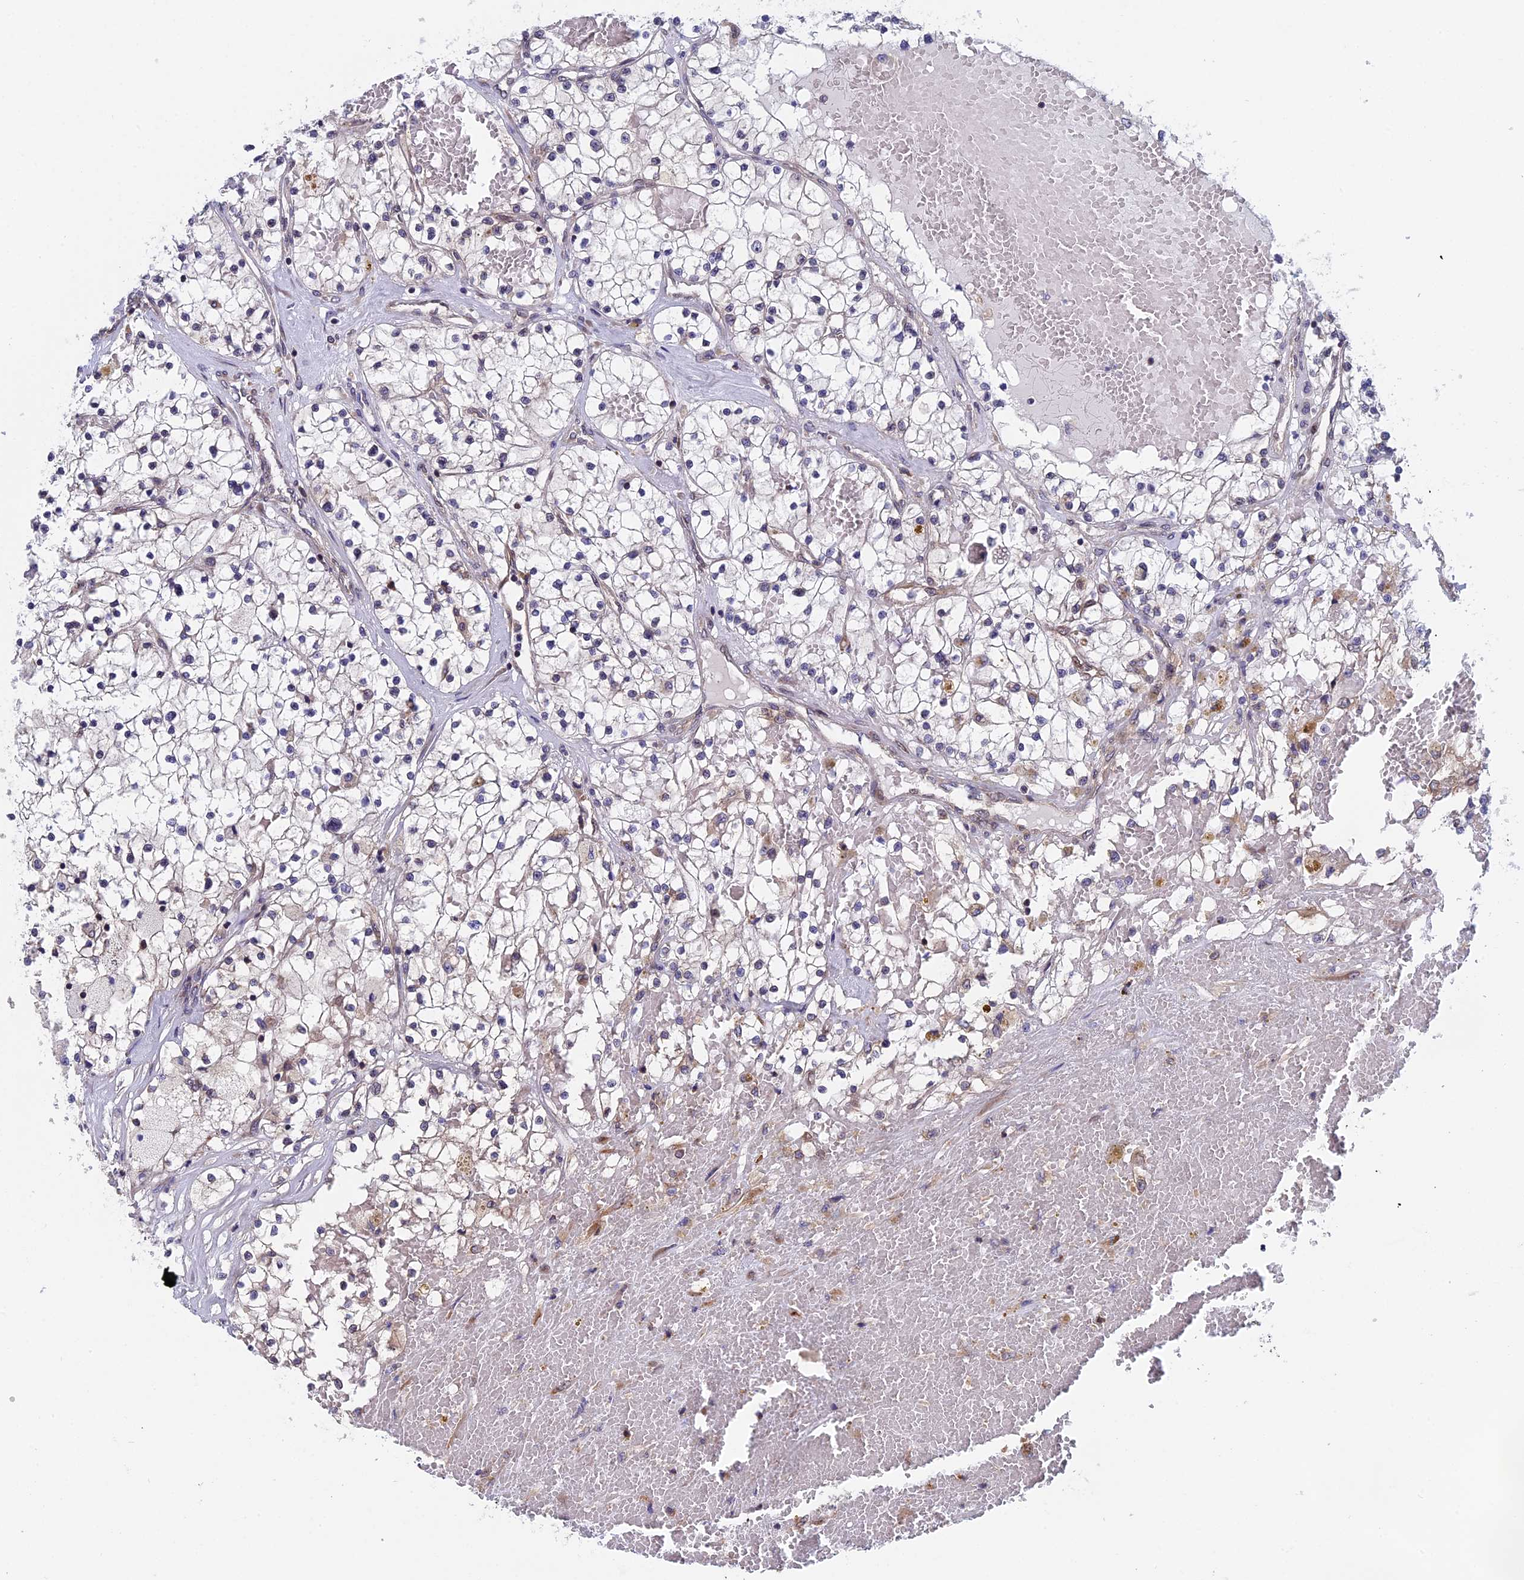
{"staining": {"intensity": "moderate", "quantity": "<25%", "location": "cytoplasmic/membranous"}, "tissue": "renal cancer", "cell_type": "Tumor cells", "image_type": "cancer", "snomed": [{"axis": "morphology", "description": "Normal tissue, NOS"}, {"axis": "morphology", "description": "Adenocarcinoma, NOS"}, {"axis": "topography", "description": "Kidney"}], "caption": "Renal adenocarcinoma was stained to show a protein in brown. There is low levels of moderate cytoplasmic/membranous positivity in about <25% of tumor cells.", "gene": "NAA10", "patient": {"sex": "male", "age": 68}}